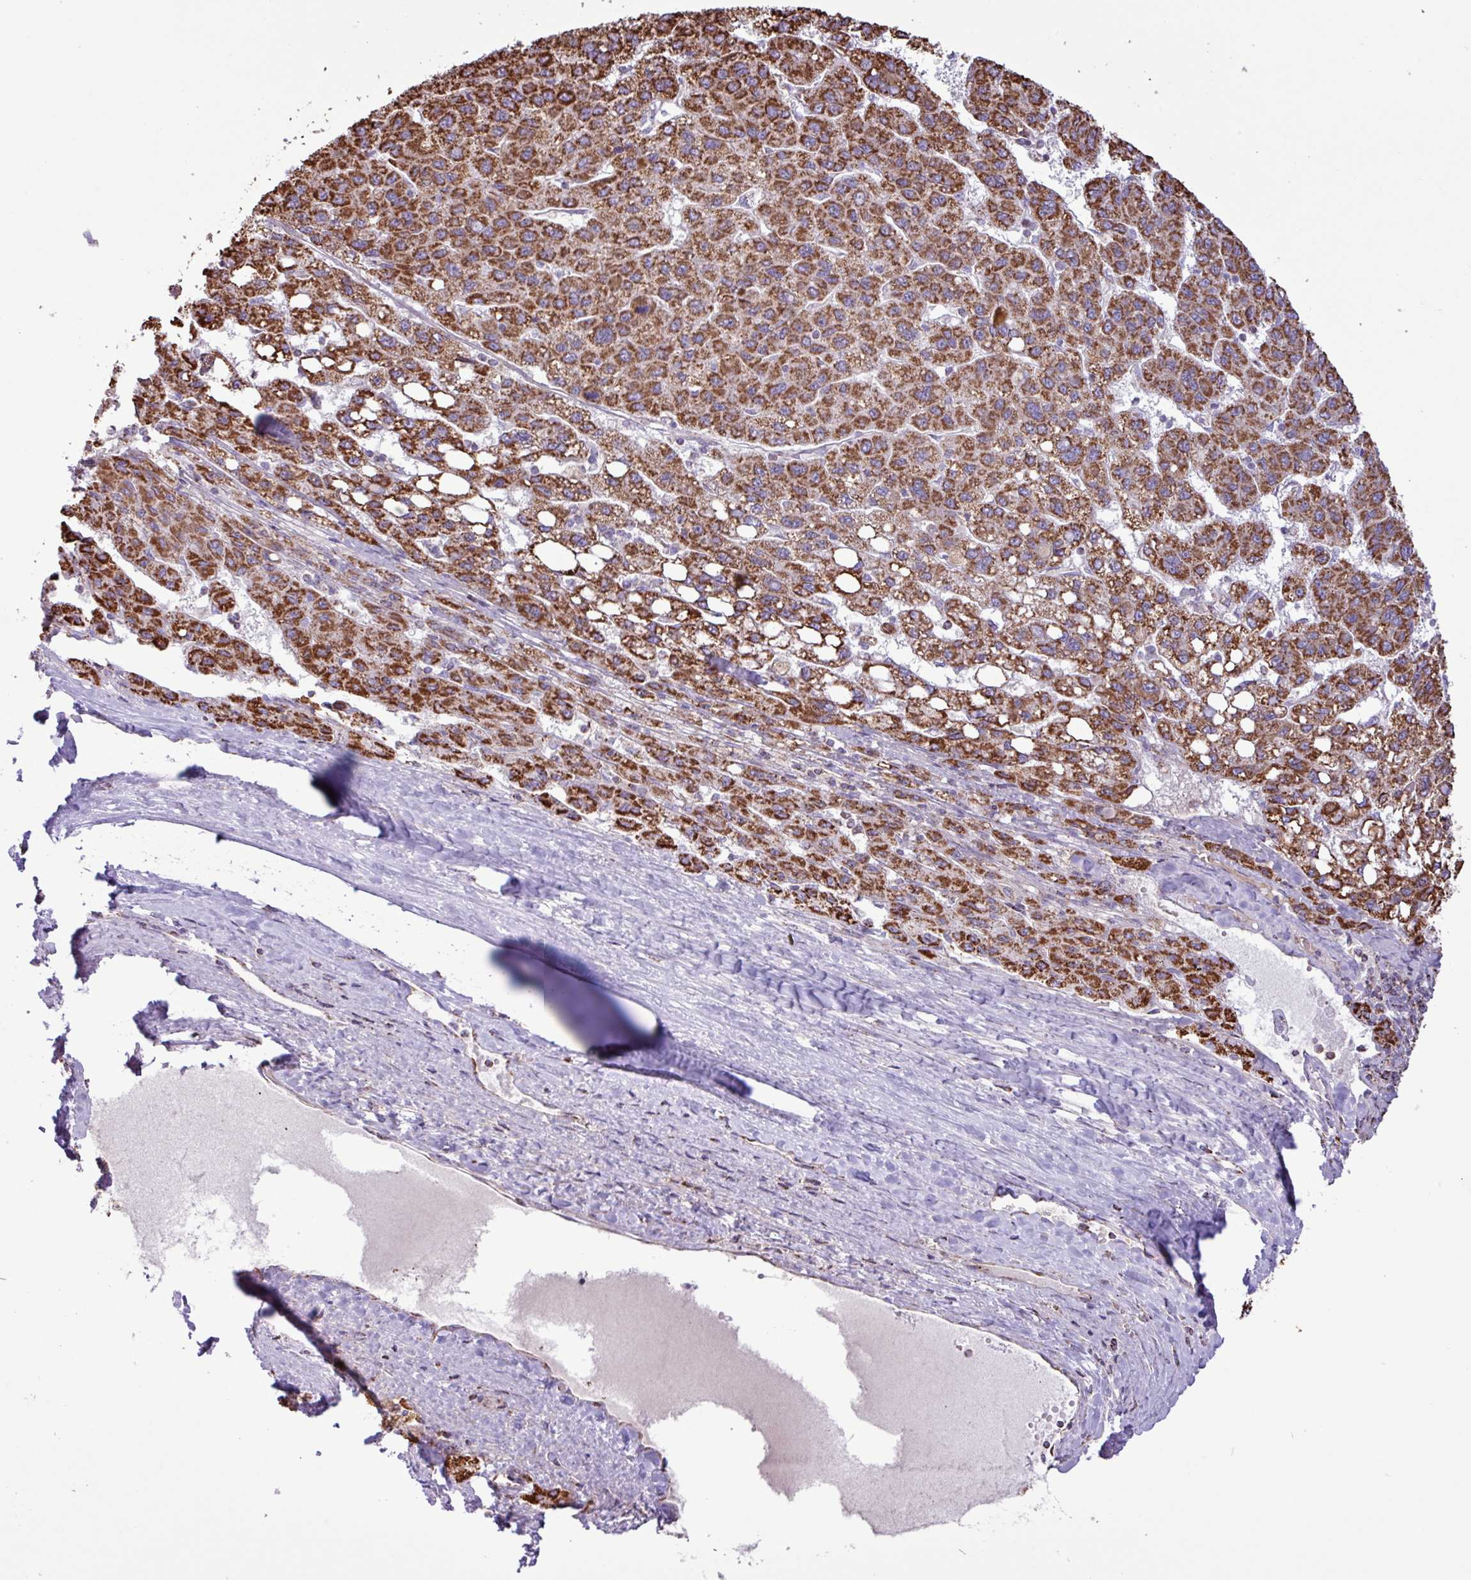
{"staining": {"intensity": "strong", "quantity": ">75%", "location": "cytoplasmic/membranous"}, "tissue": "liver cancer", "cell_type": "Tumor cells", "image_type": "cancer", "snomed": [{"axis": "morphology", "description": "Carcinoma, Hepatocellular, NOS"}, {"axis": "topography", "description": "Liver"}], "caption": "A high amount of strong cytoplasmic/membranous expression is seen in approximately >75% of tumor cells in liver cancer (hepatocellular carcinoma) tissue.", "gene": "RTL3", "patient": {"sex": "female", "age": 82}}